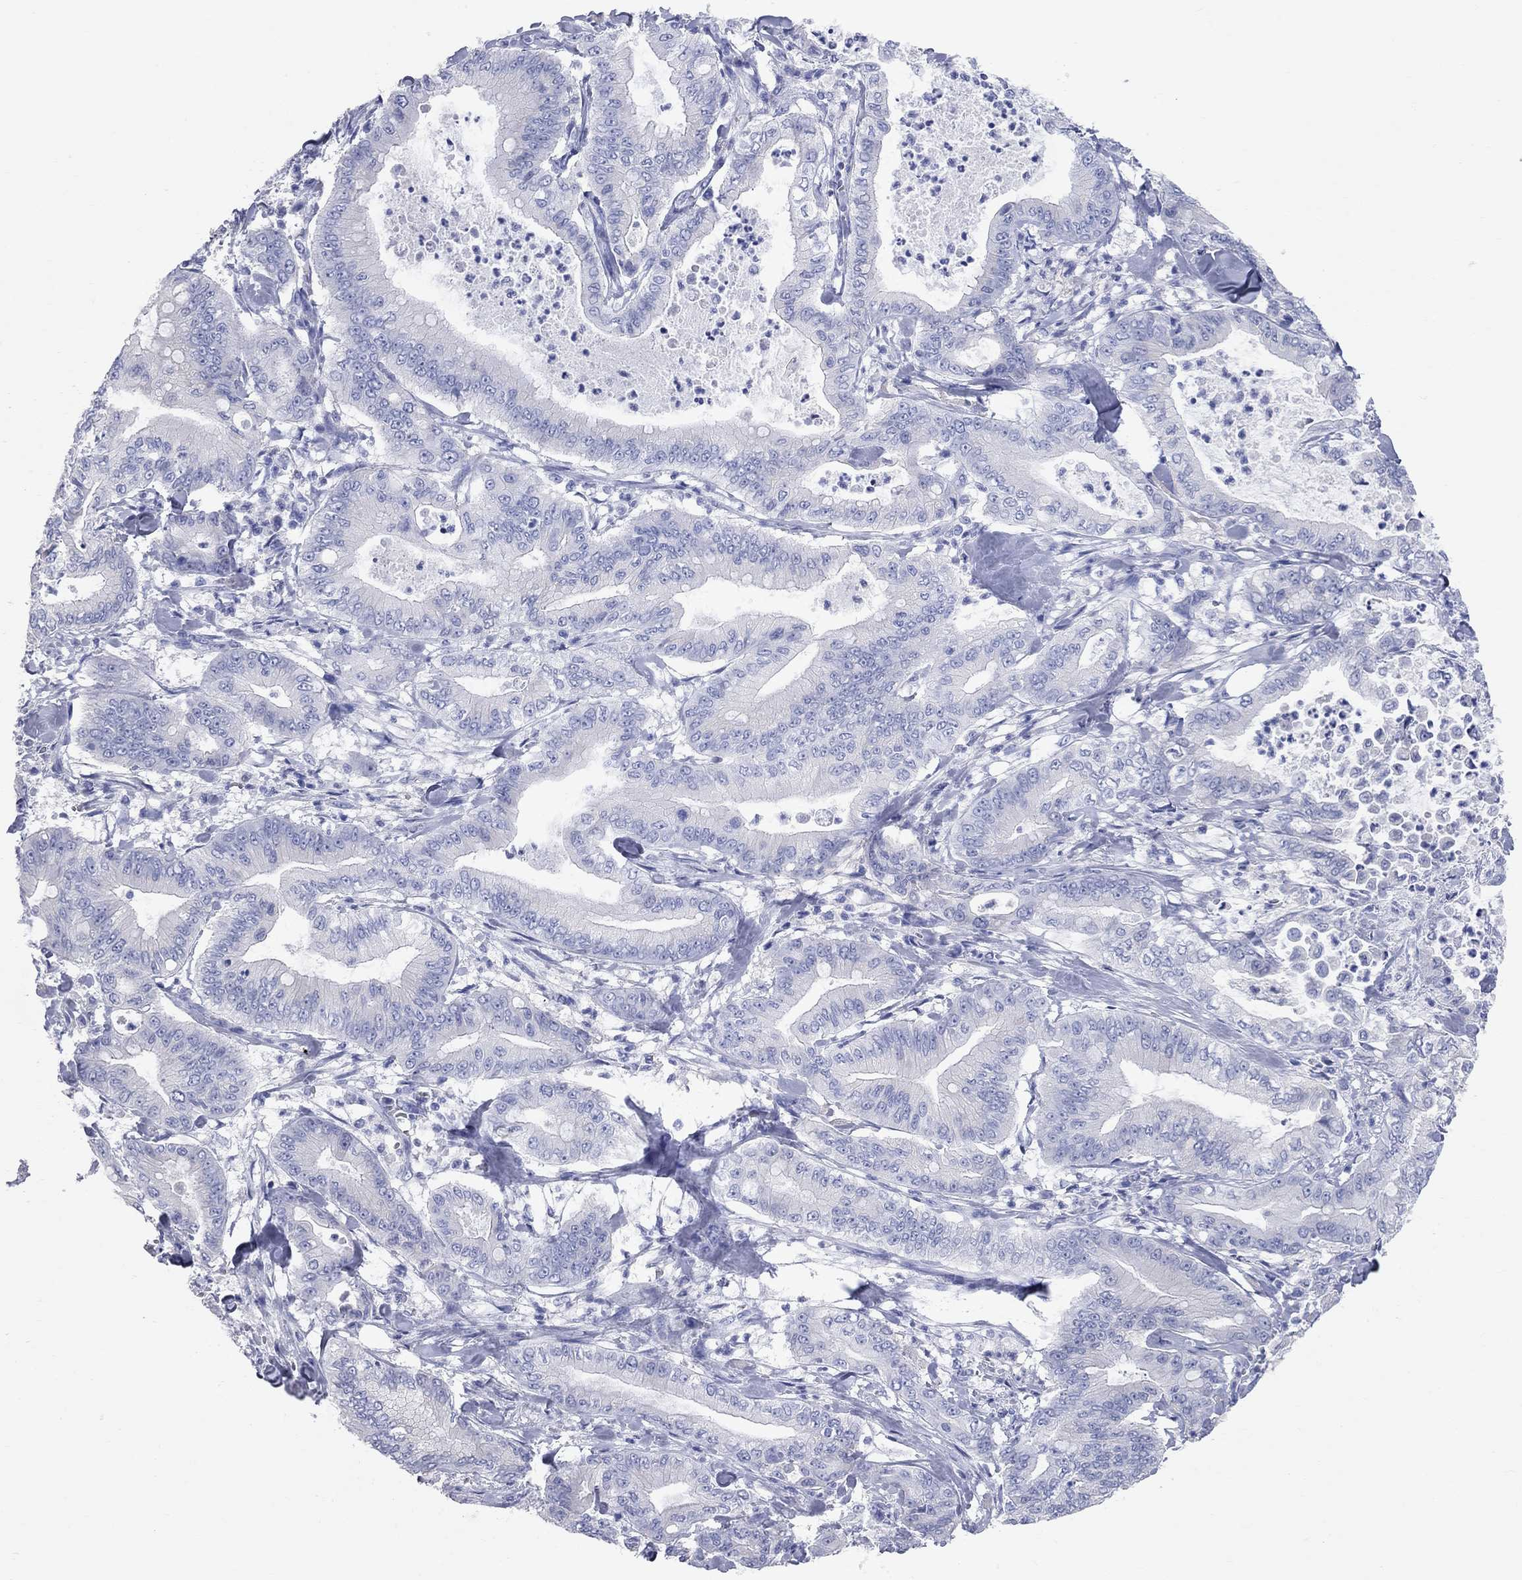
{"staining": {"intensity": "negative", "quantity": "none", "location": "none"}, "tissue": "pancreatic cancer", "cell_type": "Tumor cells", "image_type": "cancer", "snomed": [{"axis": "morphology", "description": "Adenocarcinoma, NOS"}, {"axis": "topography", "description": "Pancreas"}], "caption": "Immunohistochemical staining of human pancreatic cancer (adenocarcinoma) demonstrates no significant expression in tumor cells.", "gene": "AOX1", "patient": {"sex": "male", "age": 71}}